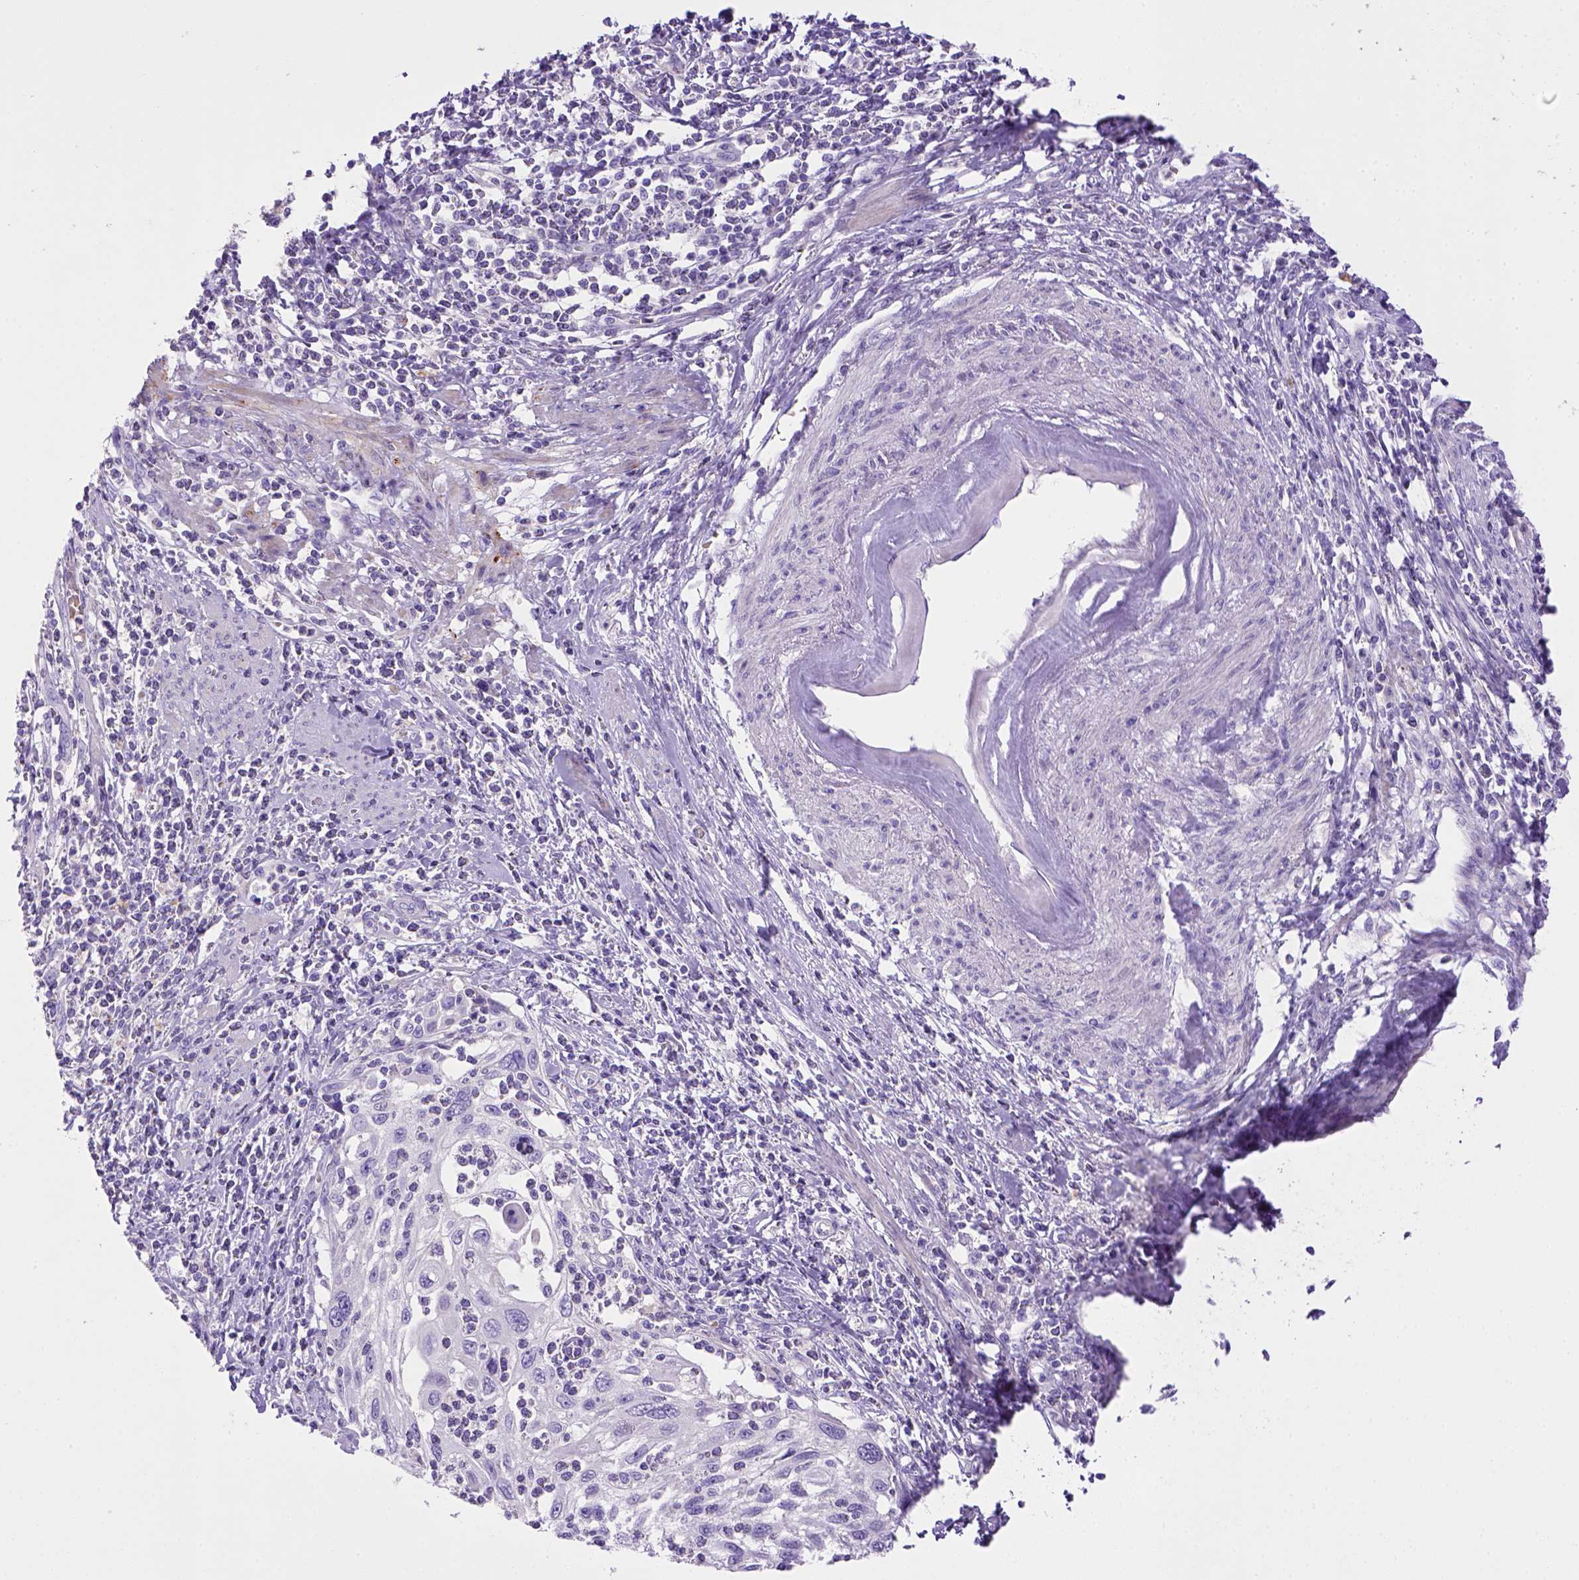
{"staining": {"intensity": "negative", "quantity": "none", "location": "none"}, "tissue": "cervical cancer", "cell_type": "Tumor cells", "image_type": "cancer", "snomed": [{"axis": "morphology", "description": "Squamous cell carcinoma, NOS"}, {"axis": "topography", "description": "Cervix"}], "caption": "This is an immunohistochemistry micrograph of human cervical cancer. There is no expression in tumor cells.", "gene": "BAAT", "patient": {"sex": "female", "age": 70}}